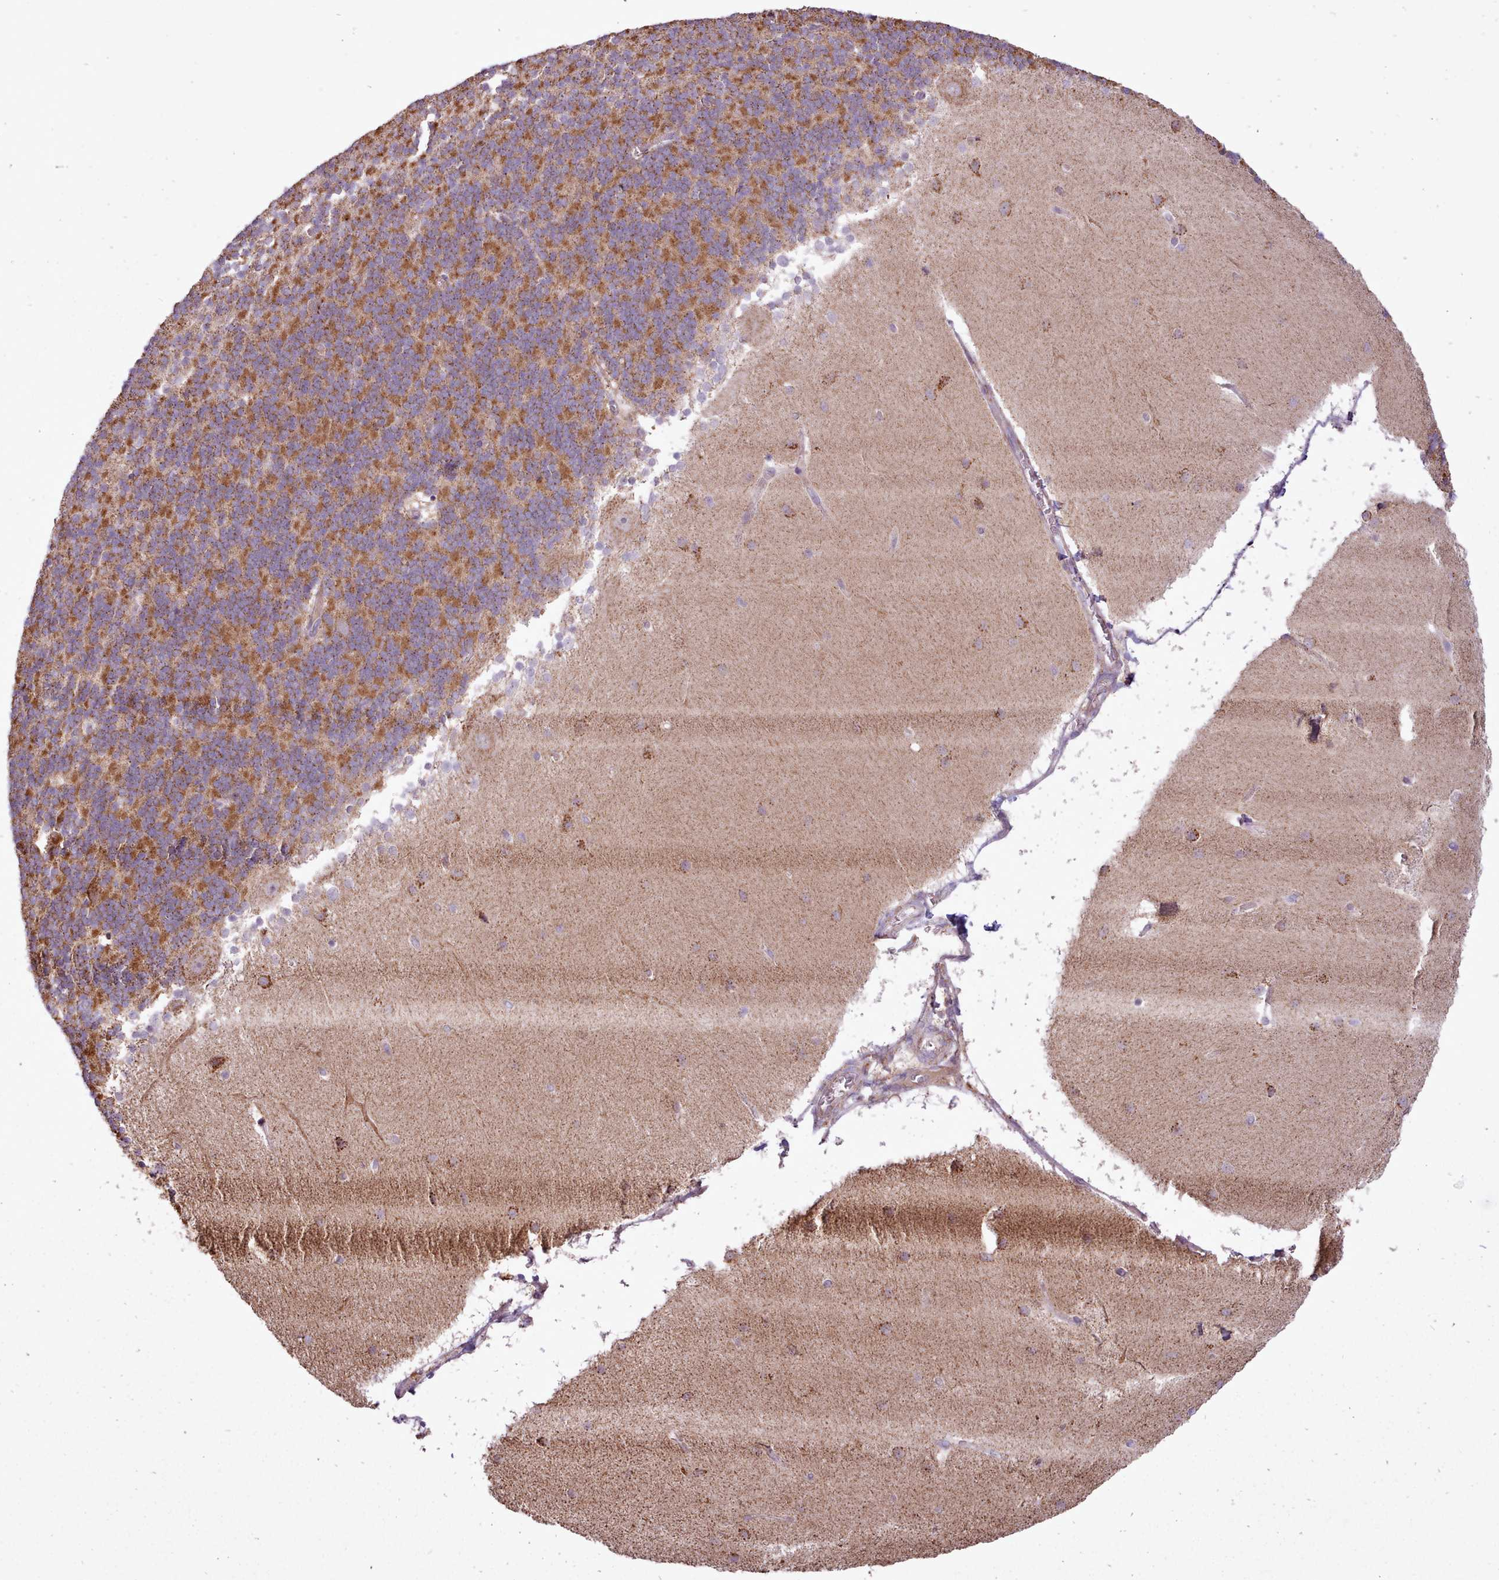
{"staining": {"intensity": "strong", "quantity": "25%-75%", "location": "cytoplasmic/membranous"}, "tissue": "cerebellum", "cell_type": "Cells in granular layer", "image_type": "normal", "snomed": [{"axis": "morphology", "description": "Normal tissue, NOS"}, {"axis": "topography", "description": "Cerebellum"}], "caption": "The immunohistochemical stain highlights strong cytoplasmic/membranous positivity in cells in granular layer of normal cerebellum. The staining is performed using DAB (3,3'-diaminobenzidine) brown chromogen to label protein expression. The nuclei are counter-stained blue using hematoxylin.", "gene": "LIN7C", "patient": {"sex": "female", "age": 54}}